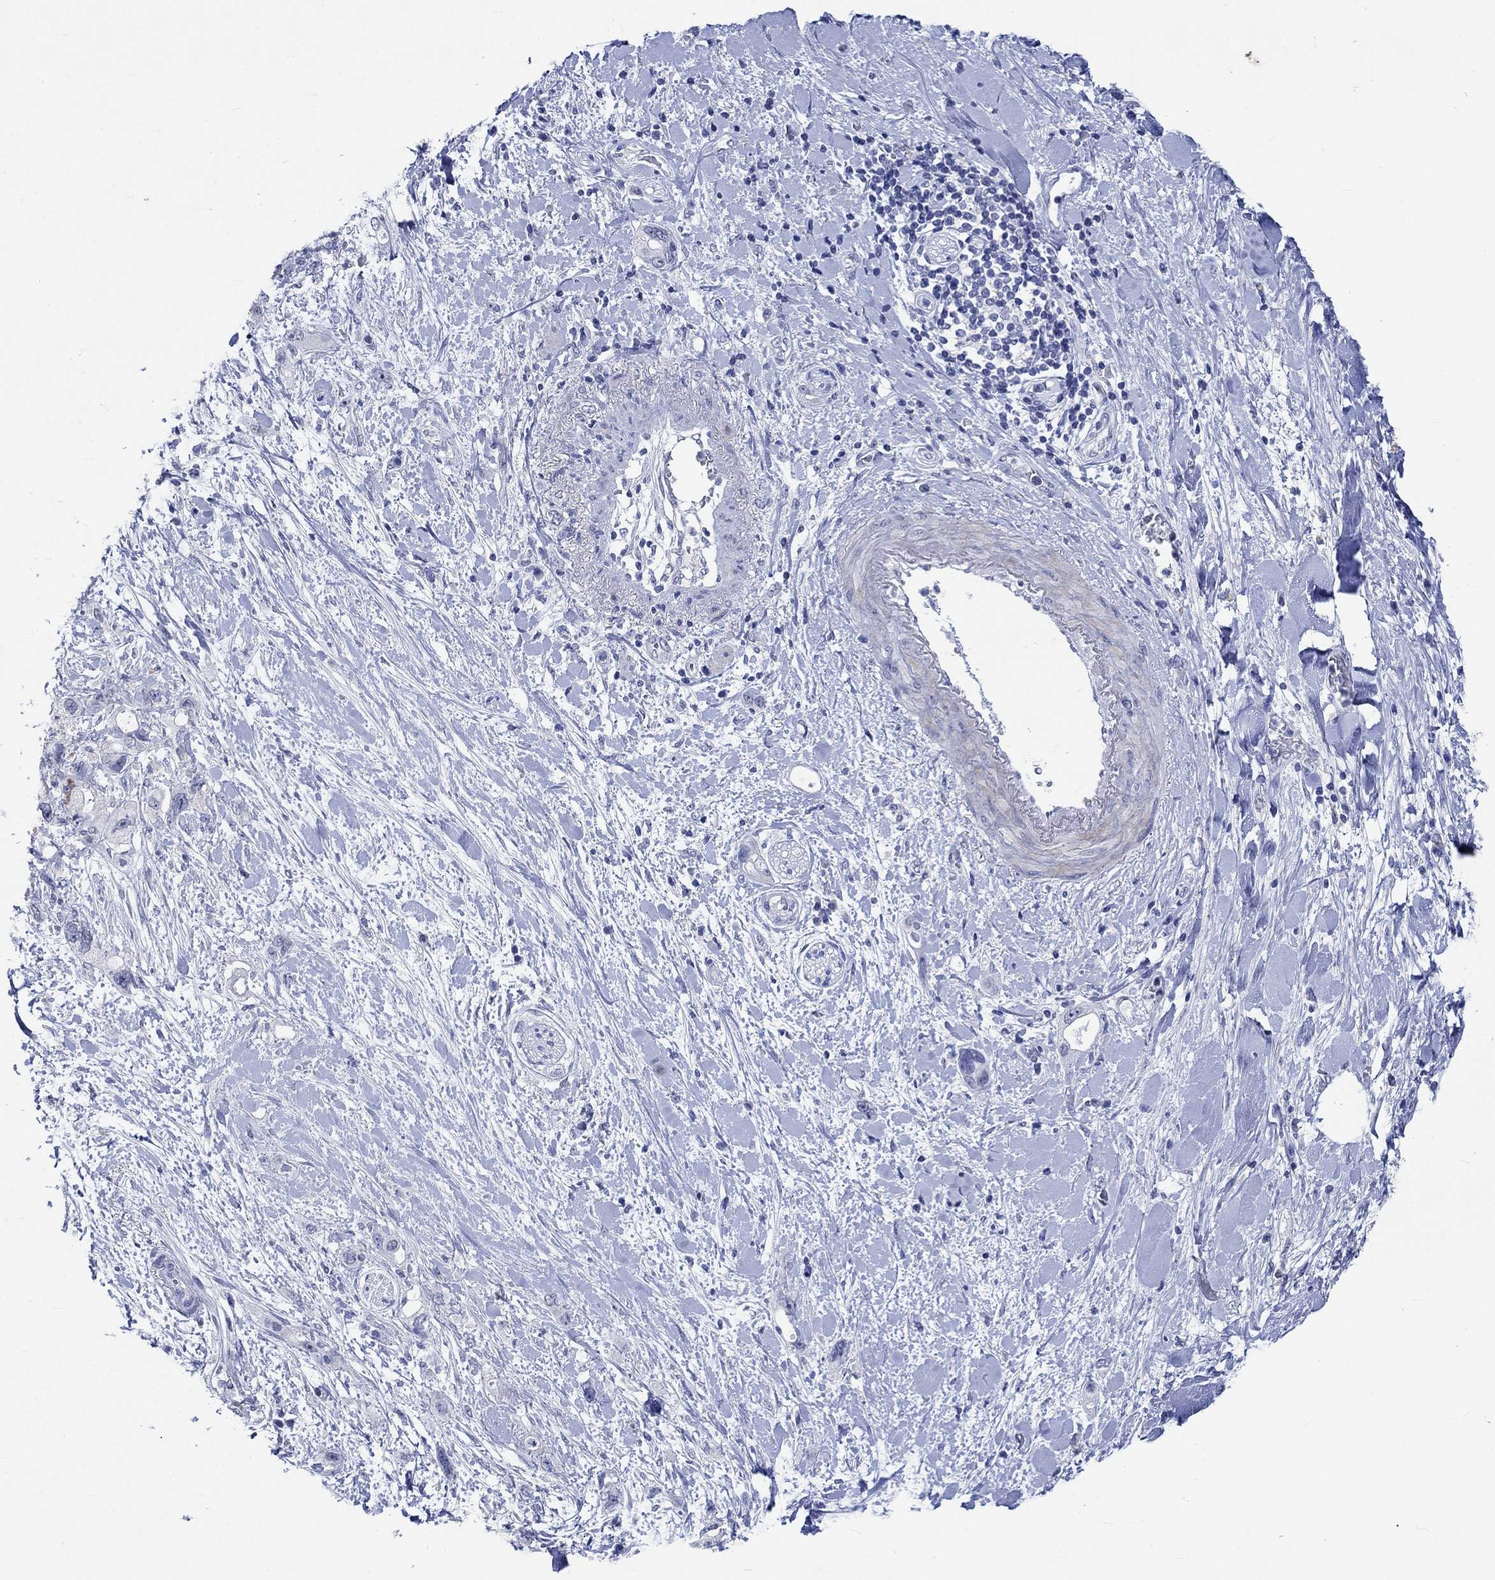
{"staining": {"intensity": "negative", "quantity": "none", "location": "none"}, "tissue": "pancreatic cancer", "cell_type": "Tumor cells", "image_type": "cancer", "snomed": [{"axis": "morphology", "description": "Adenocarcinoma, NOS"}, {"axis": "topography", "description": "Pancreas"}], "caption": "A histopathology image of human adenocarcinoma (pancreatic) is negative for staining in tumor cells.", "gene": "C4orf47", "patient": {"sex": "female", "age": 56}}